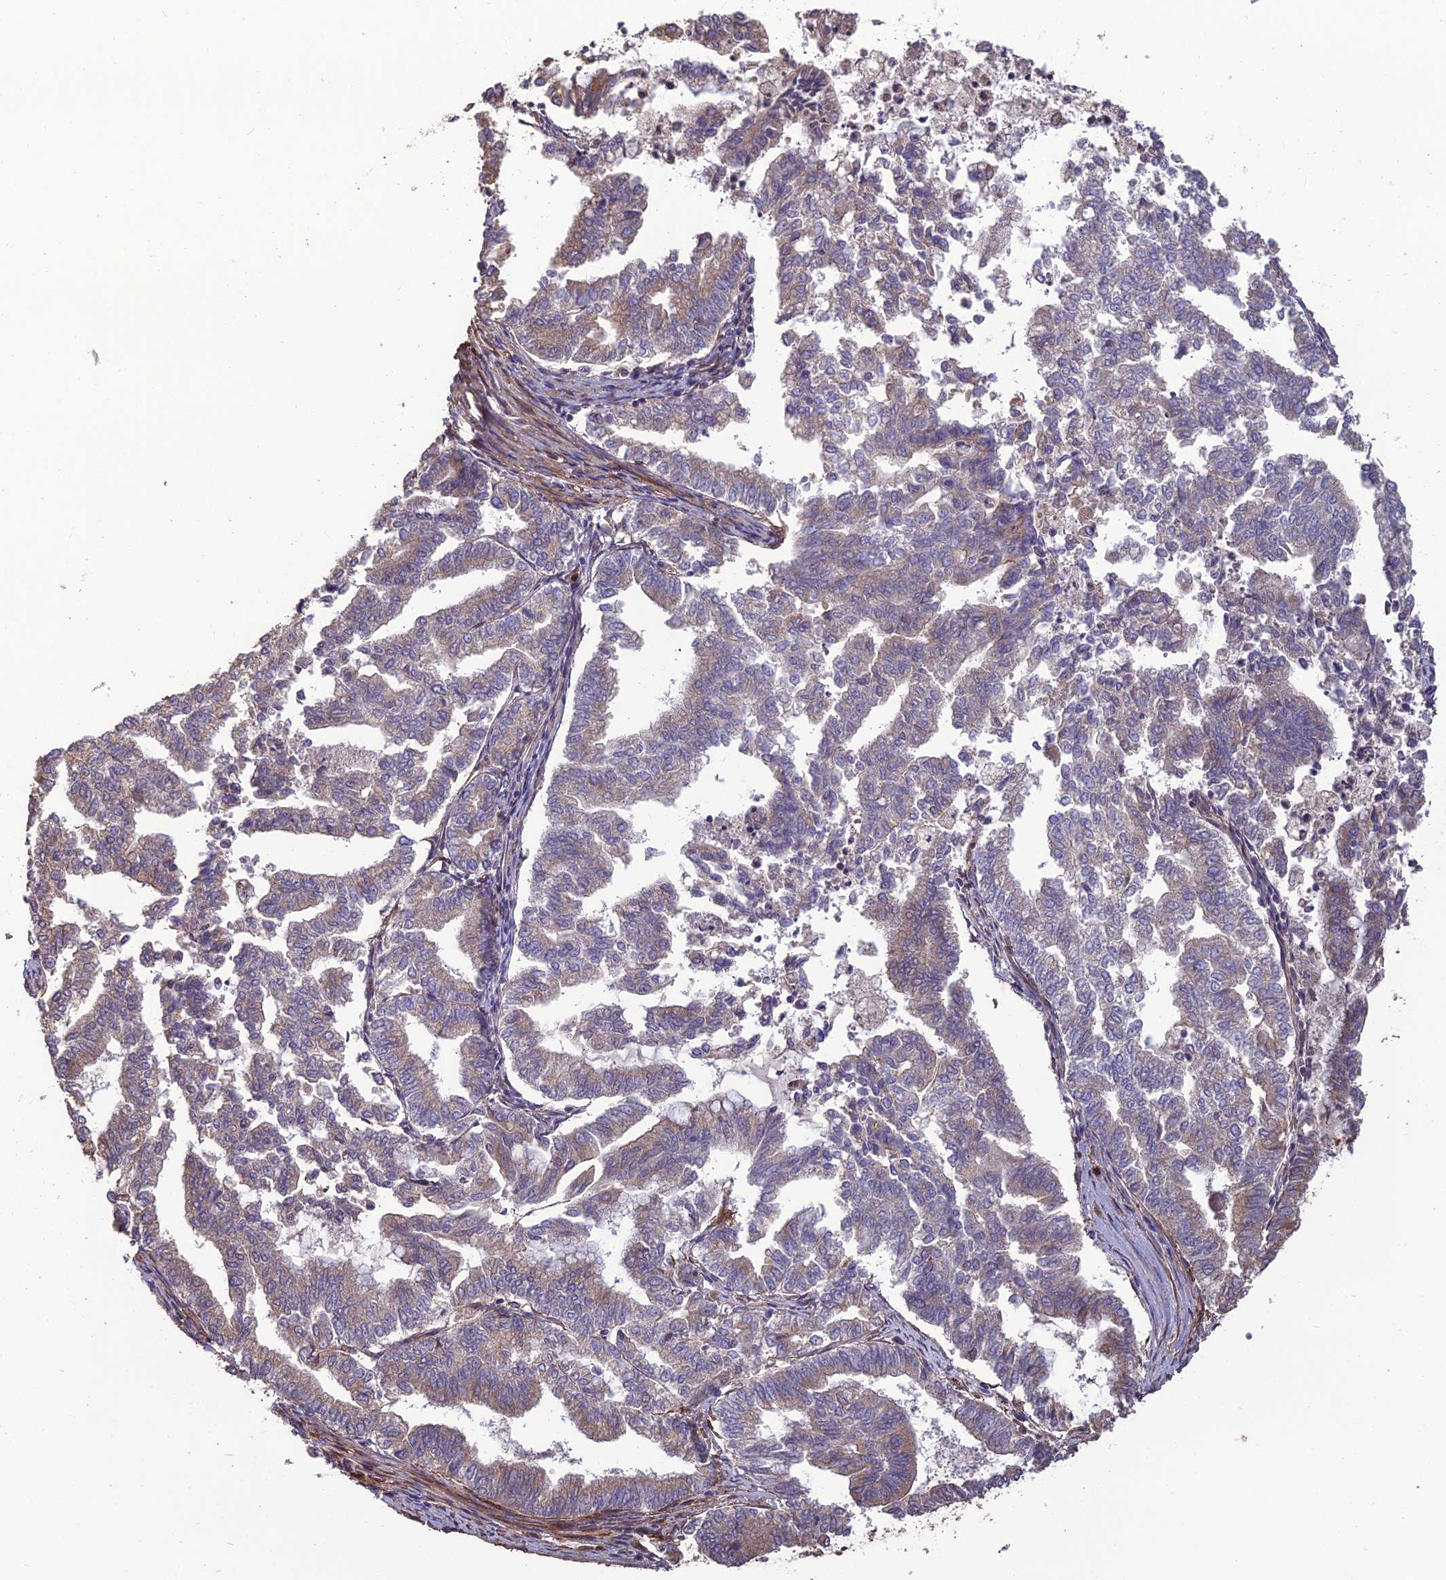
{"staining": {"intensity": "weak", "quantity": "25%-75%", "location": "cytoplasmic/membranous"}, "tissue": "endometrial cancer", "cell_type": "Tumor cells", "image_type": "cancer", "snomed": [{"axis": "morphology", "description": "Adenocarcinoma, NOS"}, {"axis": "topography", "description": "Endometrium"}], "caption": "This is an image of IHC staining of adenocarcinoma (endometrial), which shows weak staining in the cytoplasmic/membranous of tumor cells.", "gene": "ATP6V0A2", "patient": {"sex": "female", "age": 79}}